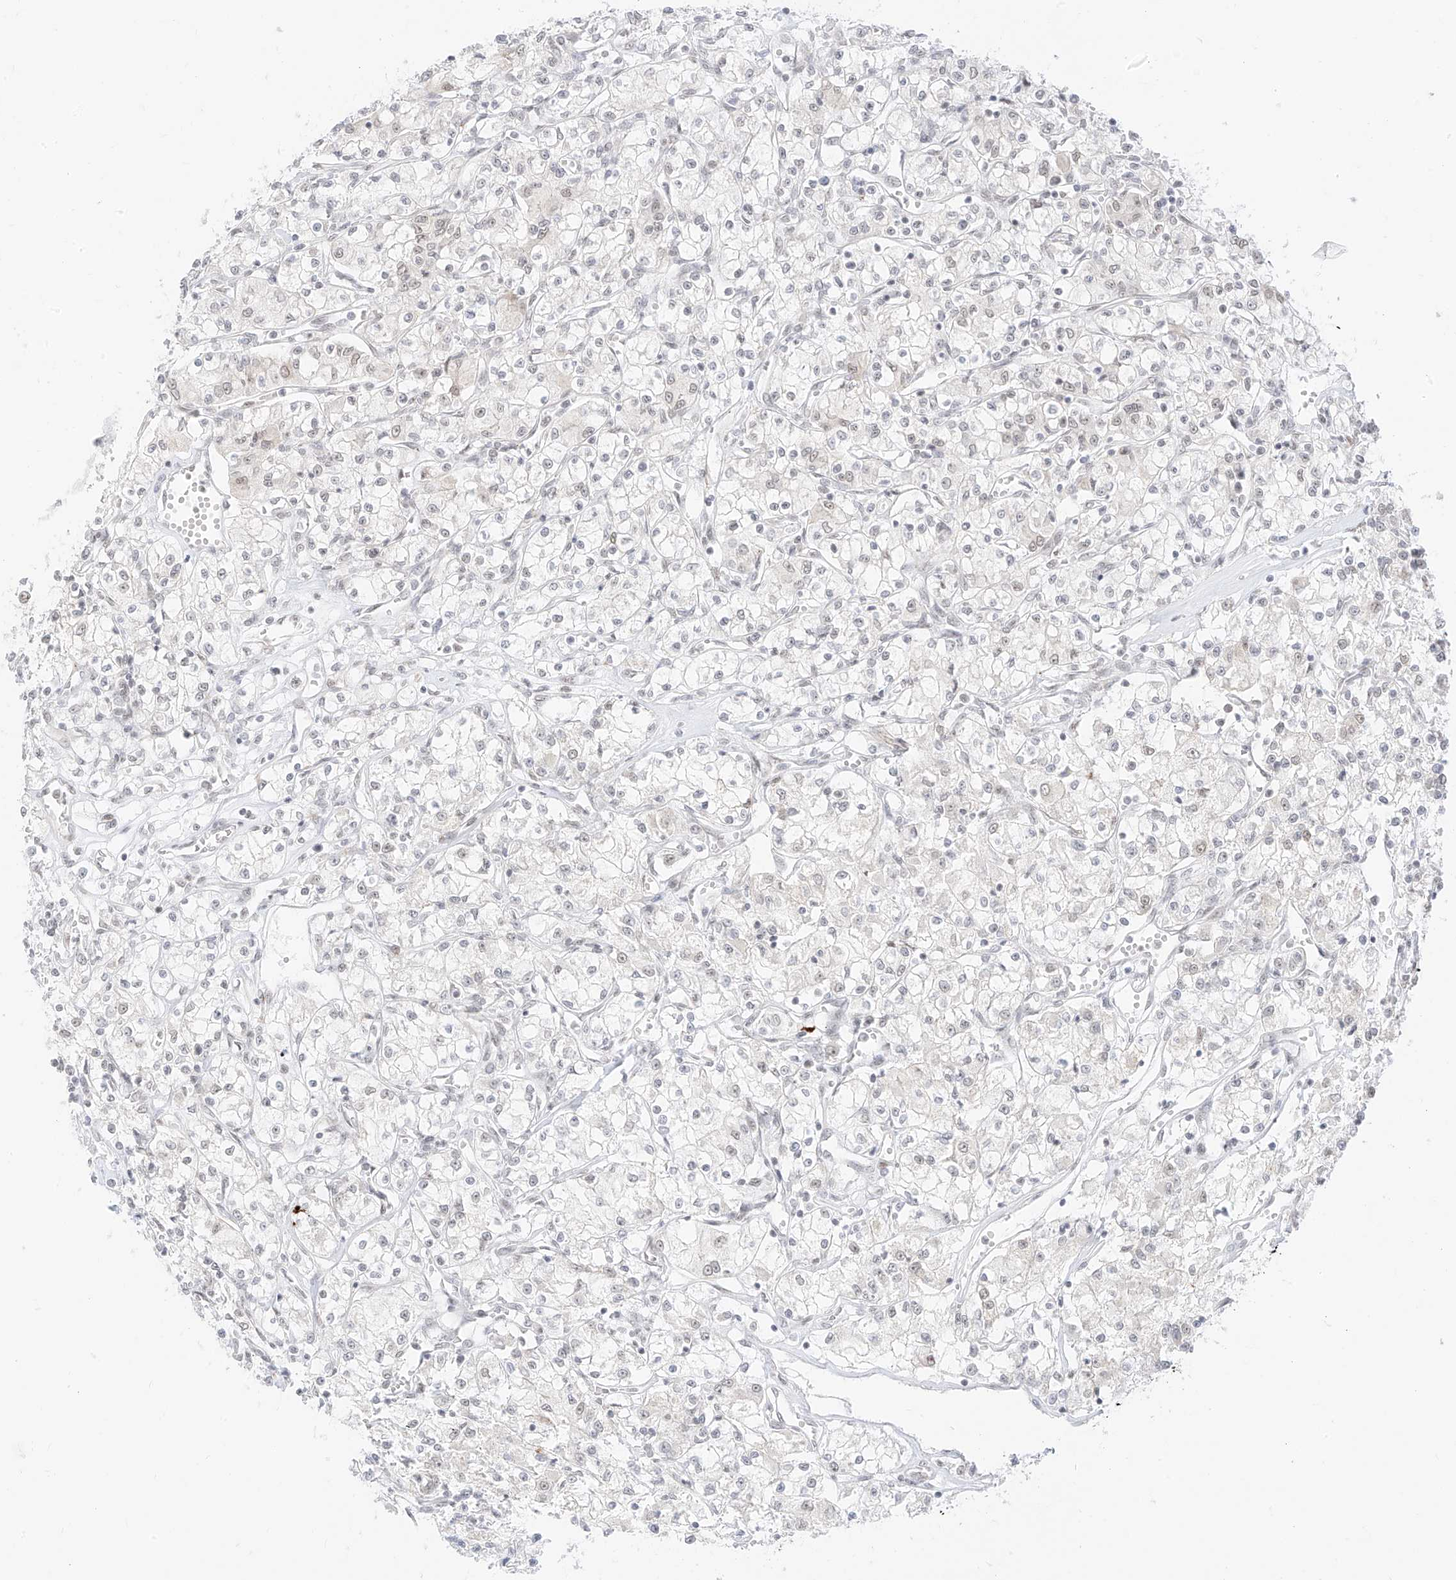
{"staining": {"intensity": "weak", "quantity": "<25%", "location": "nuclear"}, "tissue": "renal cancer", "cell_type": "Tumor cells", "image_type": "cancer", "snomed": [{"axis": "morphology", "description": "Adenocarcinoma, NOS"}, {"axis": "topography", "description": "Kidney"}], "caption": "Tumor cells show no significant protein expression in renal cancer (adenocarcinoma). The staining is performed using DAB brown chromogen with nuclei counter-stained in using hematoxylin.", "gene": "SUPT5H", "patient": {"sex": "female", "age": 59}}